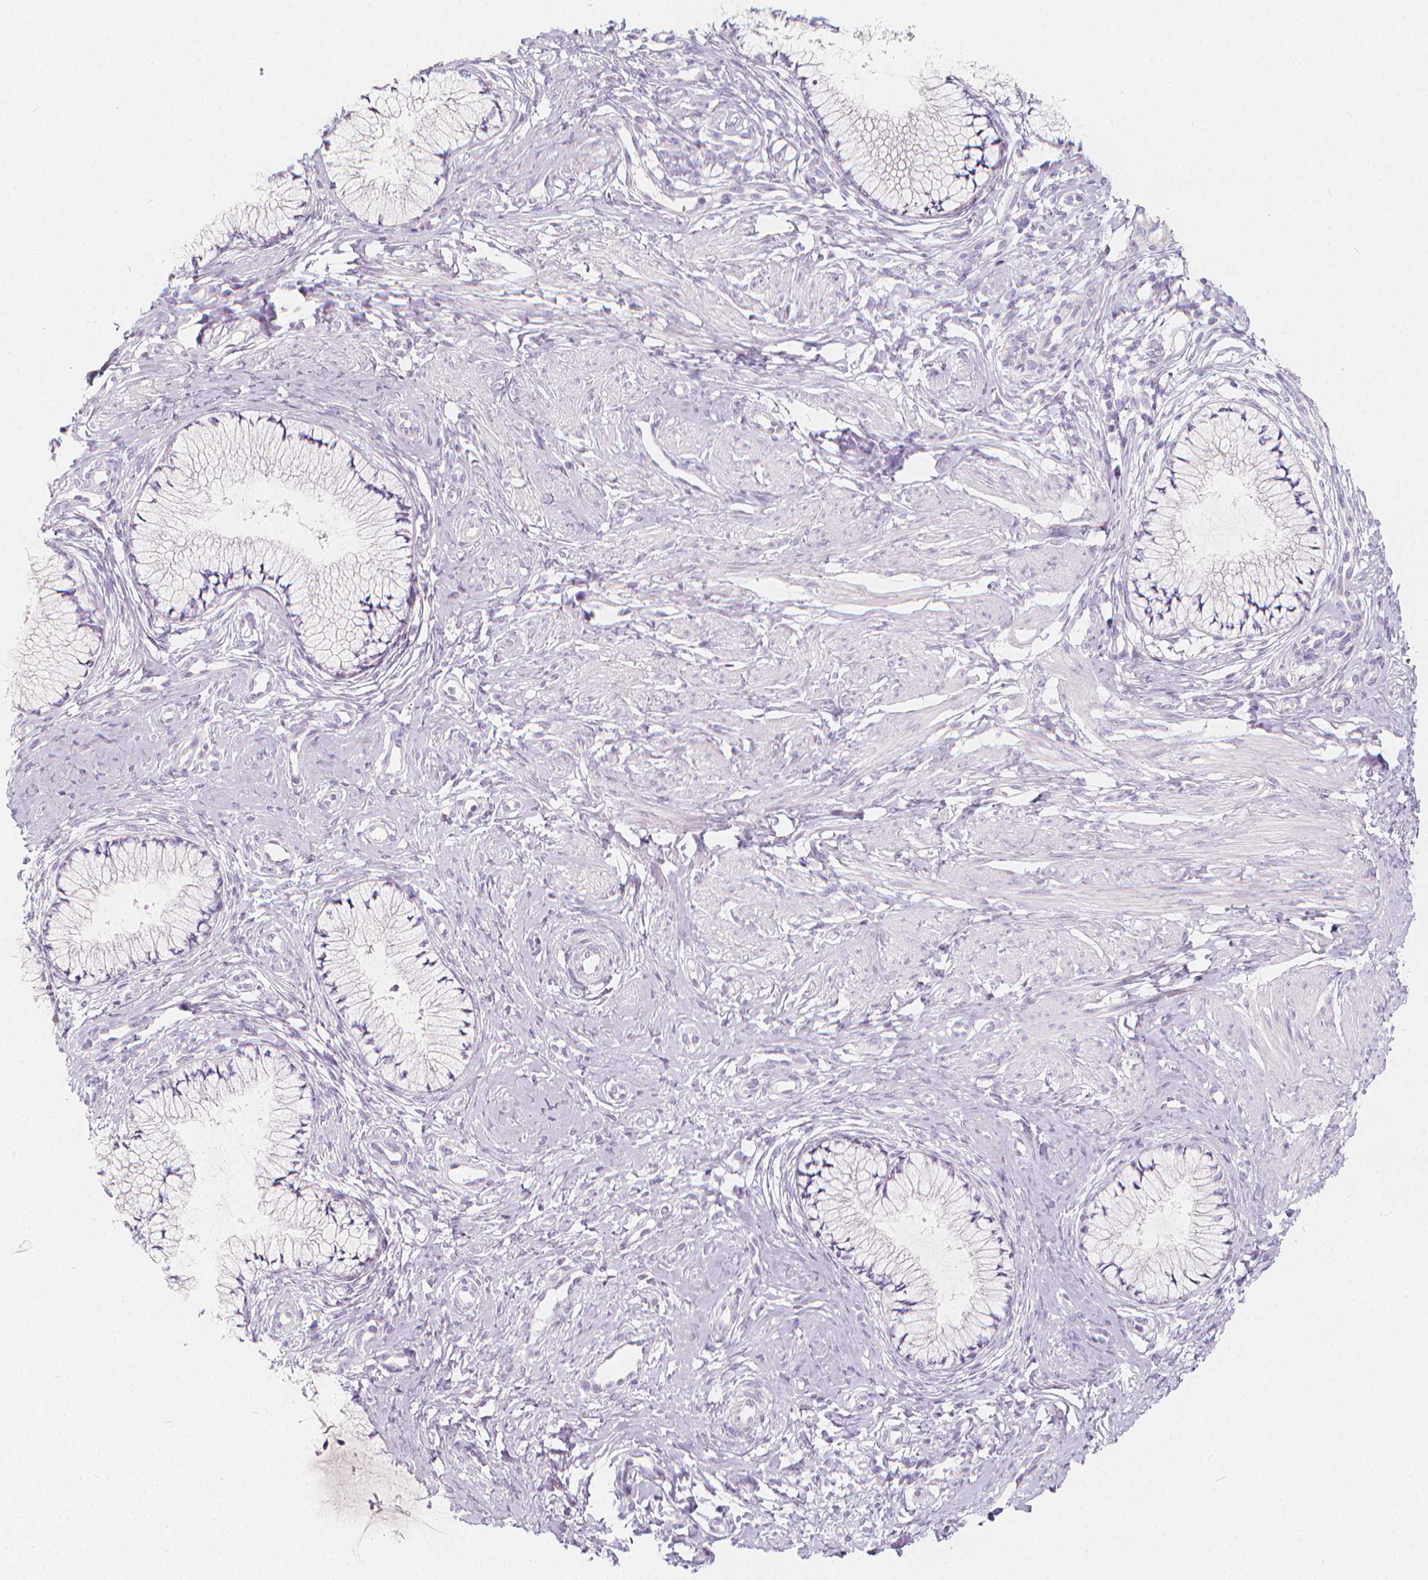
{"staining": {"intensity": "negative", "quantity": "none", "location": "none"}, "tissue": "cervix", "cell_type": "Glandular cells", "image_type": "normal", "snomed": [{"axis": "morphology", "description": "Normal tissue, NOS"}, {"axis": "topography", "description": "Cervix"}], "caption": "Immunohistochemistry (IHC) of benign human cervix demonstrates no staining in glandular cells.", "gene": "RBFOX1", "patient": {"sex": "female", "age": 37}}